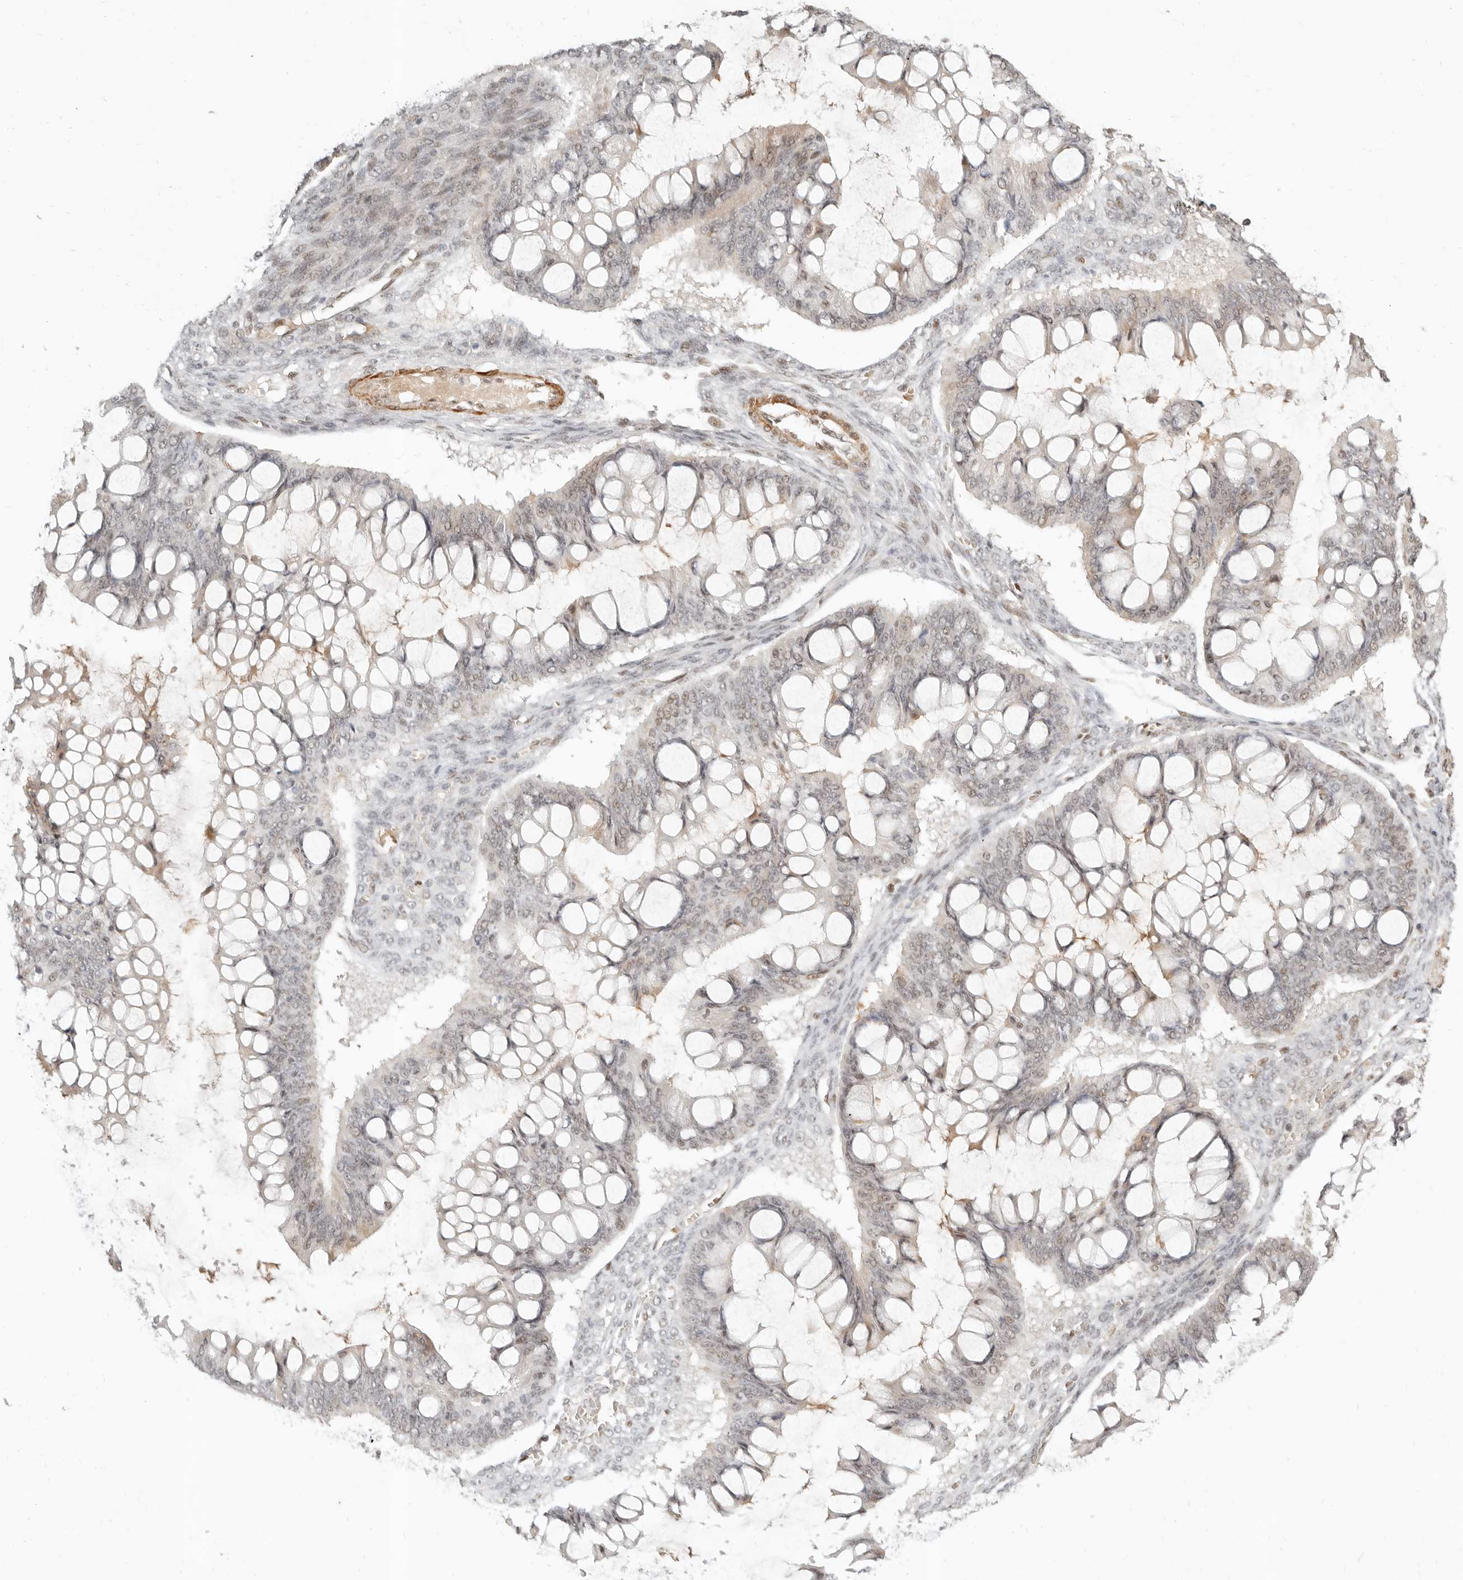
{"staining": {"intensity": "weak", "quantity": "<25%", "location": "nuclear"}, "tissue": "ovarian cancer", "cell_type": "Tumor cells", "image_type": "cancer", "snomed": [{"axis": "morphology", "description": "Cystadenocarcinoma, mucinous, NOS"}, {"axis": "topography", "description": "Ovary"}], "caption": "Ovarian cancer (mucinous cystadenocarcinoma) was stained to show a protein in brown. There is no significant expression in tumor cells. Brightfield microscopy of IHC stained with DAB (brown) and hematoxylin (blue), captured at high magnification.", "gene": "GABPA", "patient": {"sex": "female", "age": 73}}